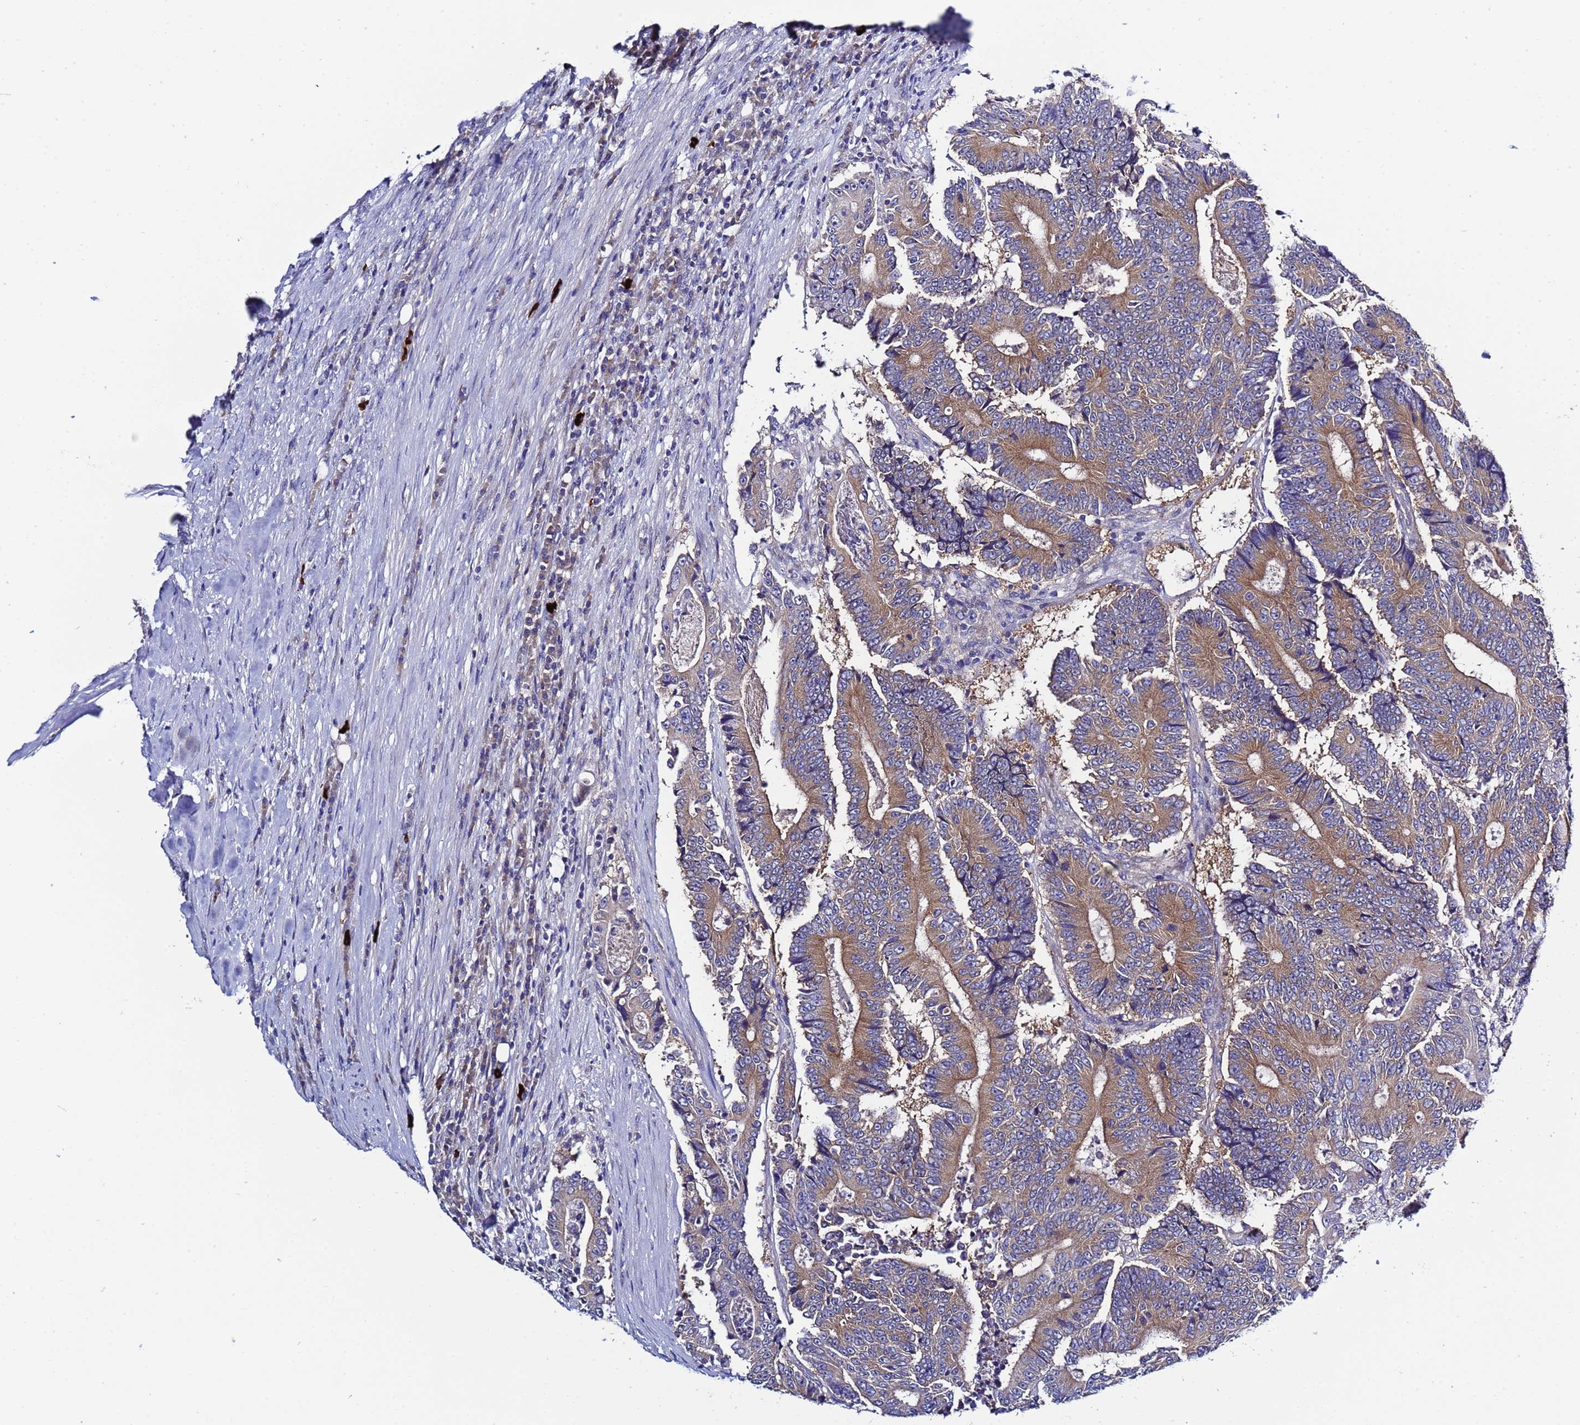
{"staining": {"intensity": "moderate", "quantity": ">75%", "location": "cytoplasmic/membranous"}, "tissue": "colorectal cancer", "cell_type": "Tumor cells", "image_type": "cancer", "snomed": [{"axis": "morphology", "description": "Adenocarcinoma, NOS"}, {"axis": "topography", "description": "Colon"}], "caption": "Colorectal cancer tissue exhibits moderate cytoplasmic/membranous staining in about >75% of tumor cells, visualized by immunohistochemistry. The protein of interest is stained brown, and the nuclei are stained in blue (DAB IHC with brightfield microscopy, high magnification).", "gene": "RC3H2", "patient": {"sex": "male", "age": 83}}